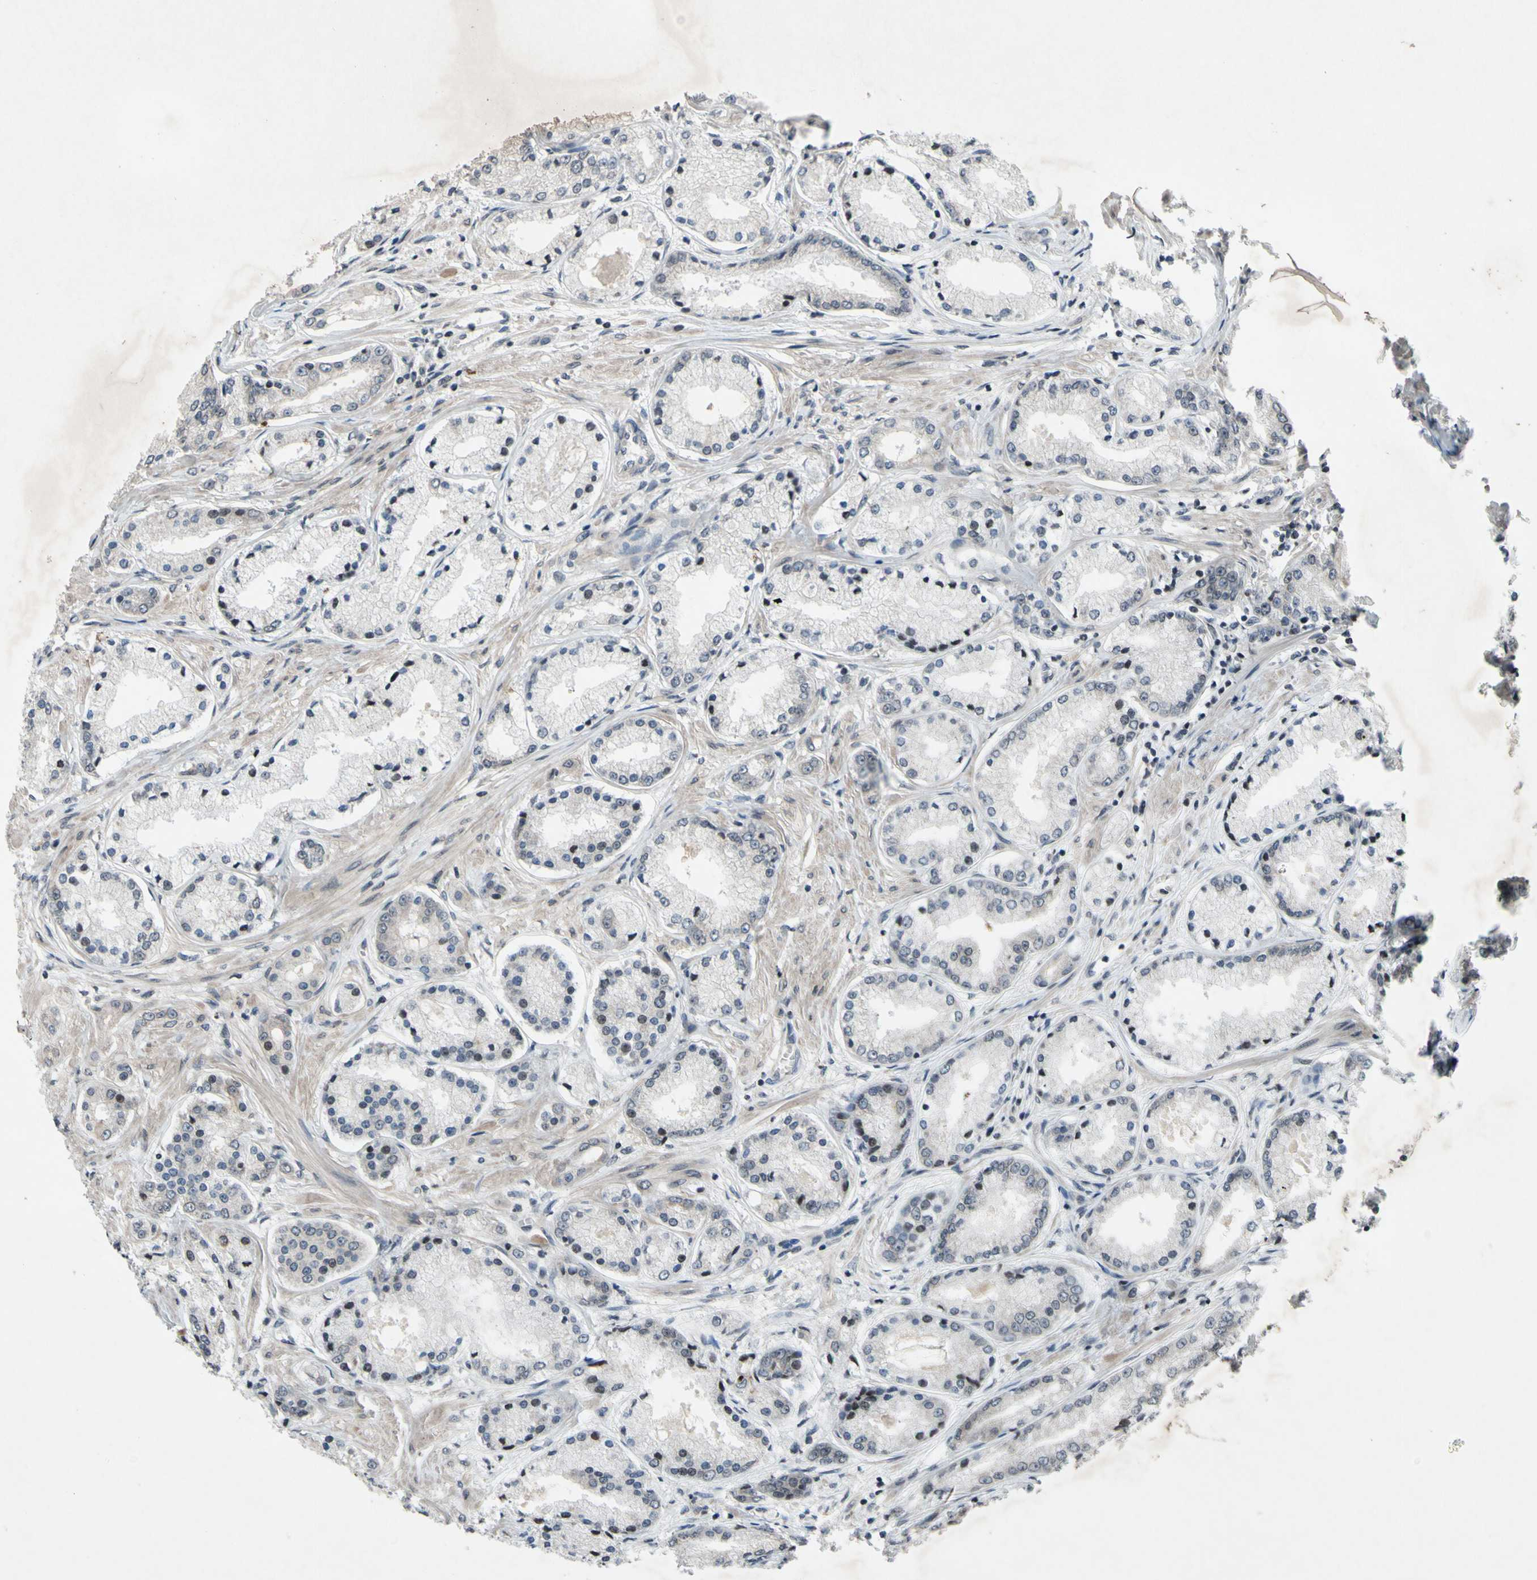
{"staining": {"intensity": "weak", "quantity": "<25%", "location": "nuclear"}, "tissue": "prostate cancer", "cell_type": "Tumor cells", "image_type": "cancer", "snomed": [{"axis": "morphology", "description": "Adenocarcinoma, High grade"}, {"axis": "topography", "description": "Prostate"}], "caption": "This is an IHC micrograph of human prostate cancer (high-grade adenocarcinoma). There is no positivity in tumor cells.", "gene": "XPO1", "patient": {"sex": "male", "age": 59}}